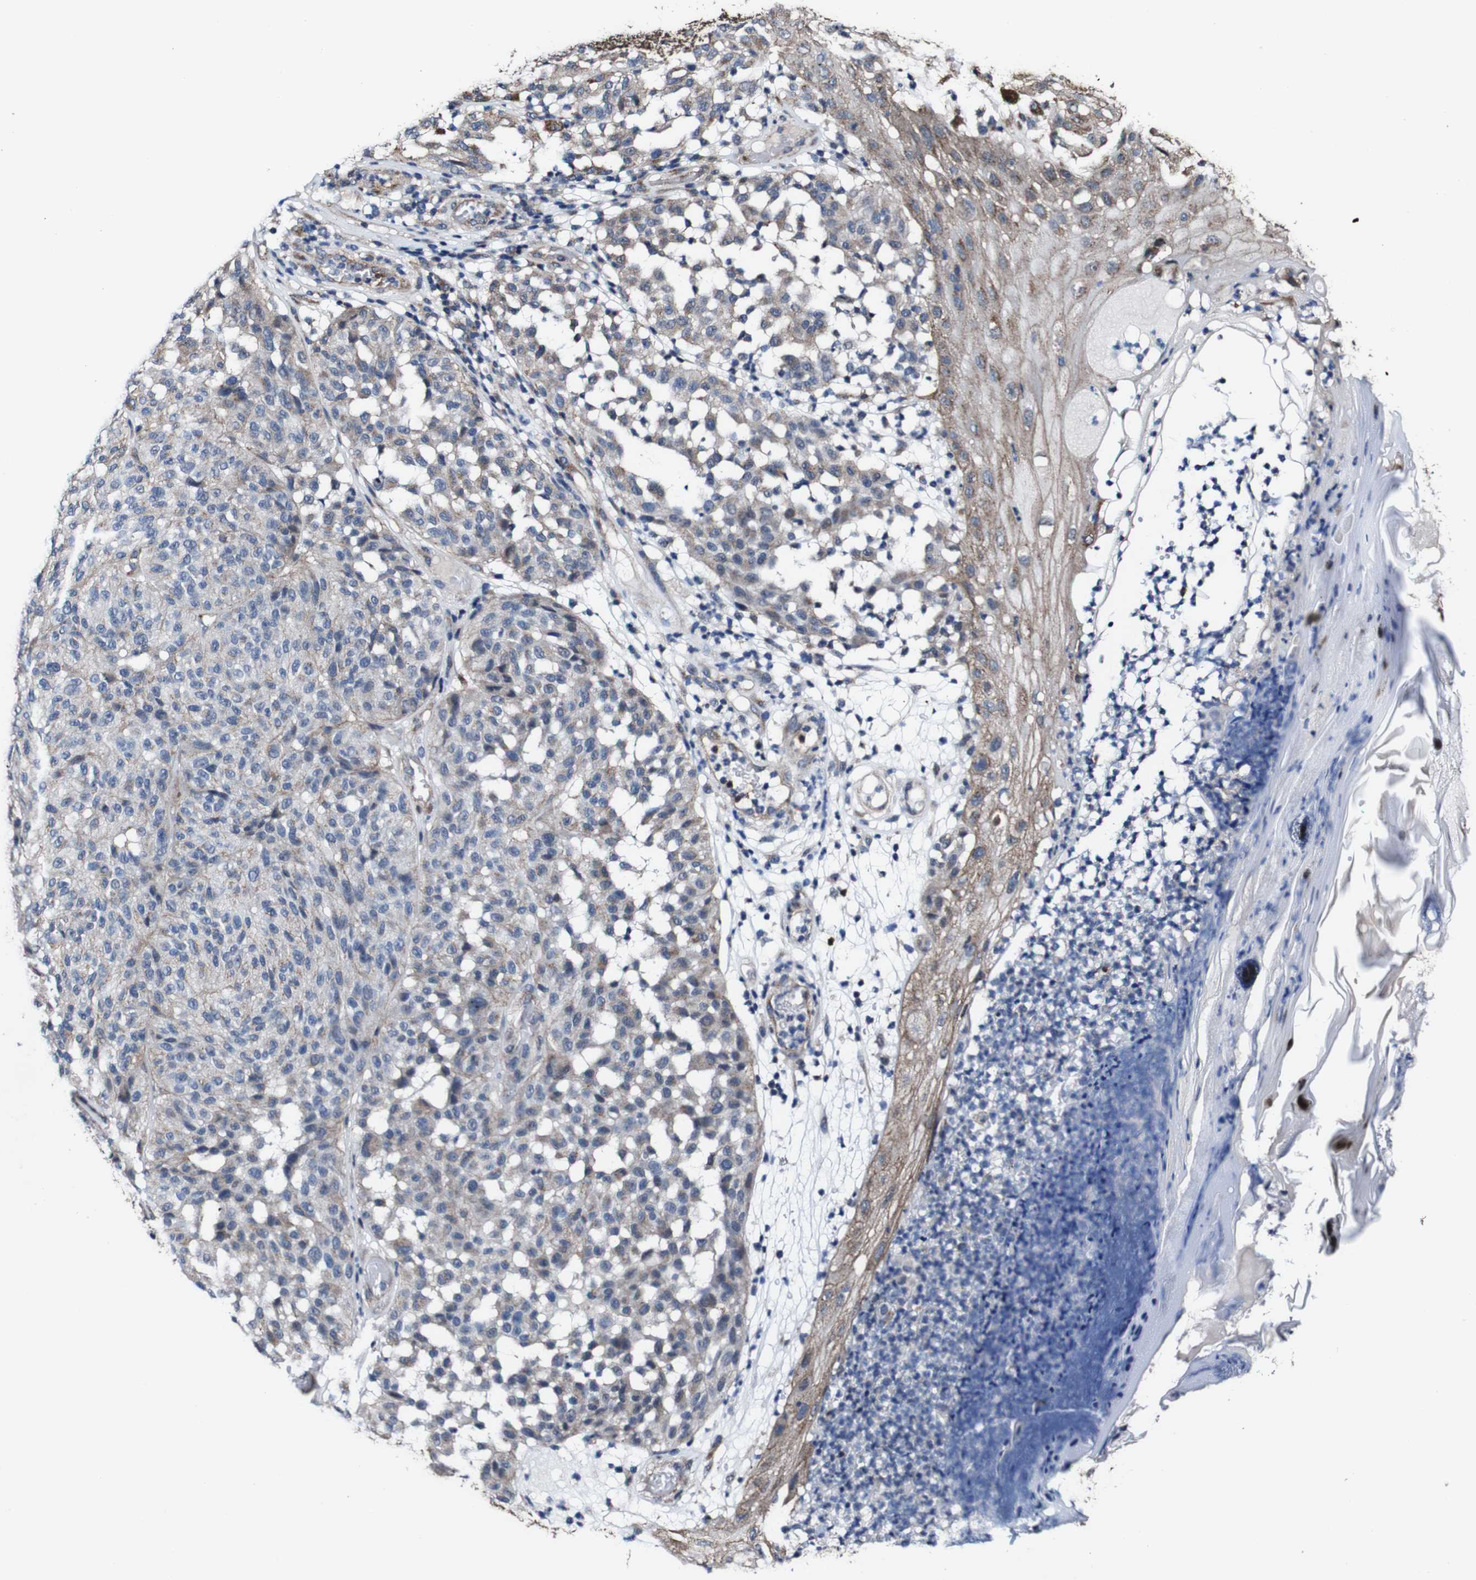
{"staining": {"intensity": "moderate", "quantity": "25%-75%", "location": "cytoplasmic/membranous"}, "tissue": "melanoma", "cell_type": "Tumor cells", "image_type": "cancer", "snomed": [{"axis": "morphology", "description": "Malignant melanoma, NOS"}, {"axis": "topography", "description": "Skin"}], "caption": "Immunohistochemistry (IHC) (DAB) staining of melanoma shows moderate cytoplasmic/membranous protein positivity in approximately 25%-75% of tumor cells.", "gene": "CSF1R", "patient": {"sex": "female", "age": 46}}